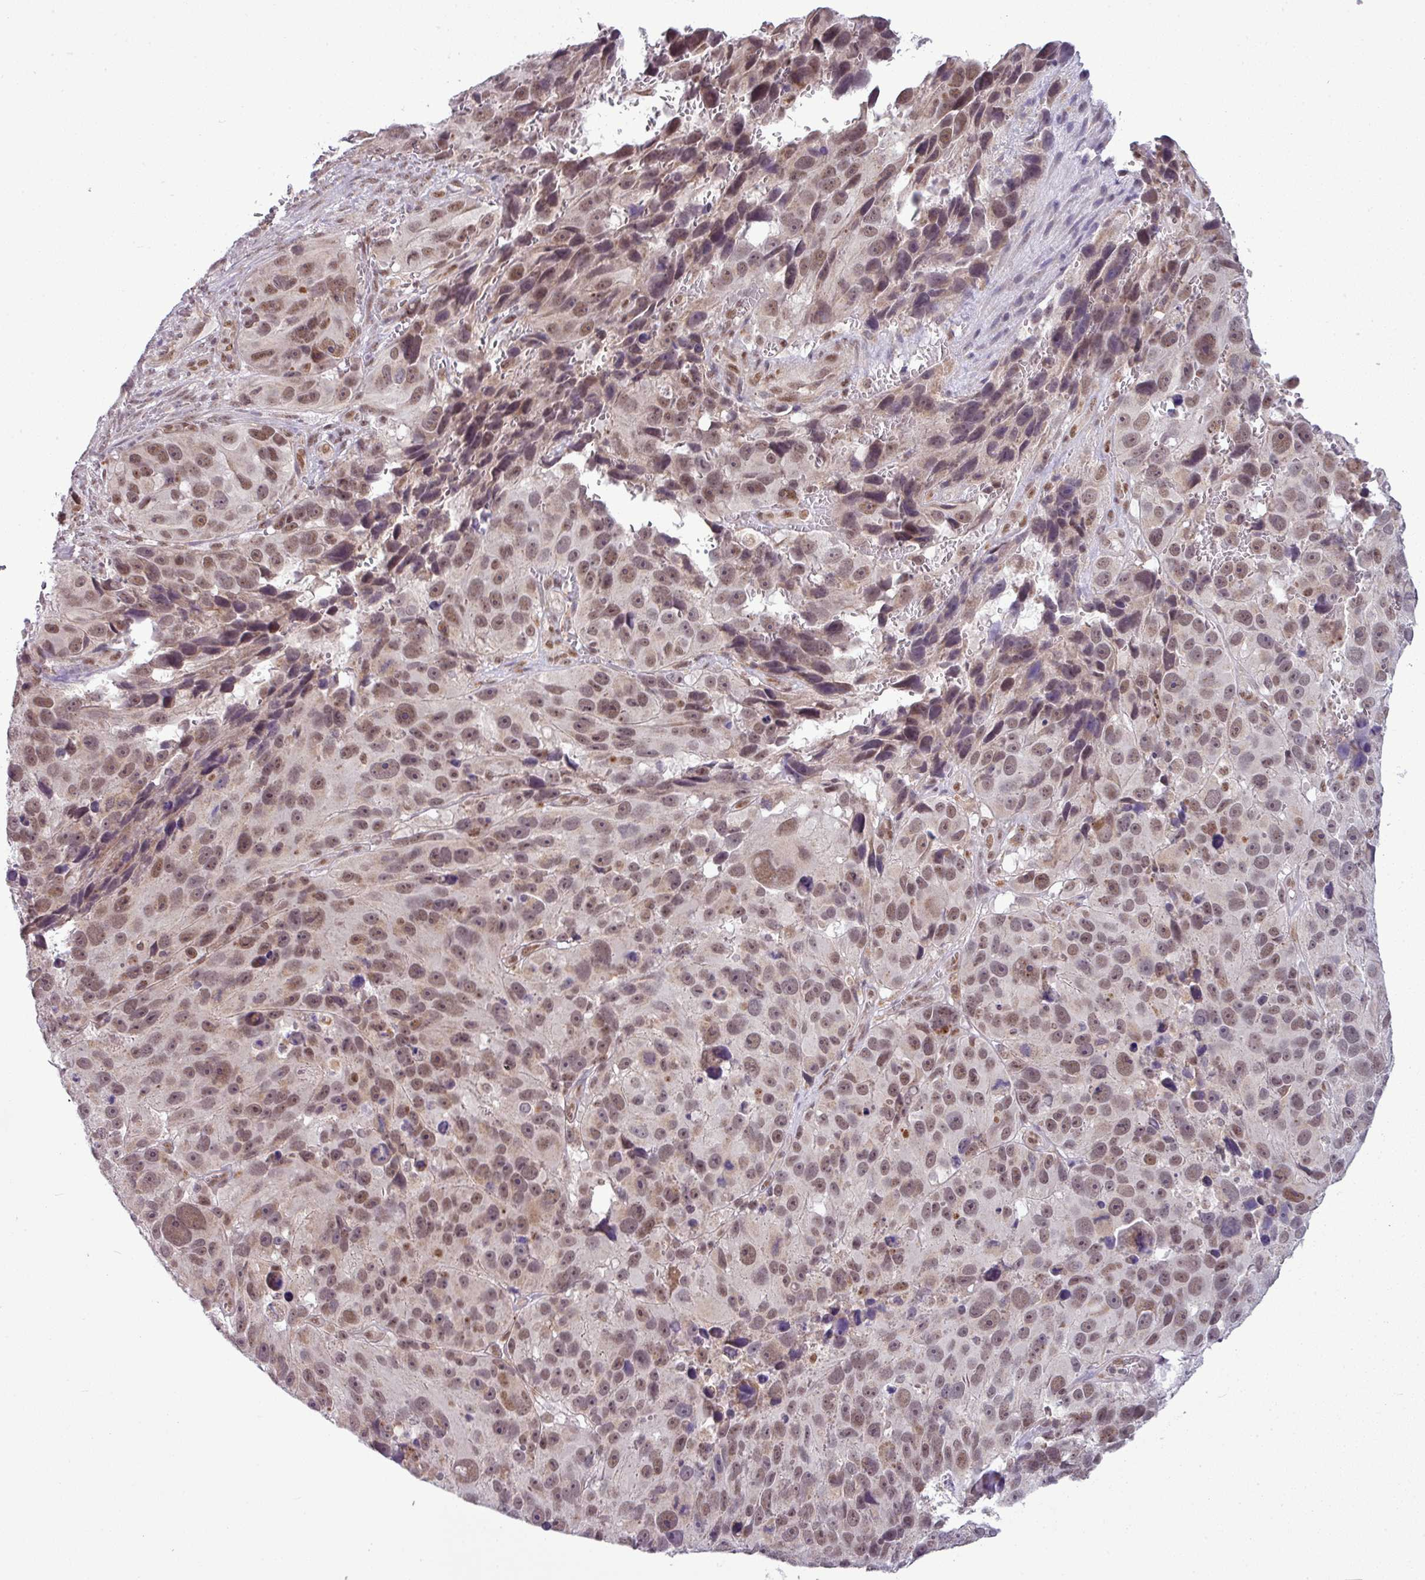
{"staining": {"intensity": "moderate", "quantity": ">75%", "location": "nuclear"}, "tissue": "melanoma", "cell_type": "Tumor cells", "image_type": "cancer", "snomed": [{"axis": "morphology", "description": "Malignant melanoma, NOS"}, {"axis": "topography", "description": "Skin"}], "caption": "Immunohistochemical staining of human malignant melanoma displays medium levels of moderate nuclear protein positivity in about >75% of tumor cells.", "gene": "ZNF217", "patient": {"sex": "male", "age": 84}}